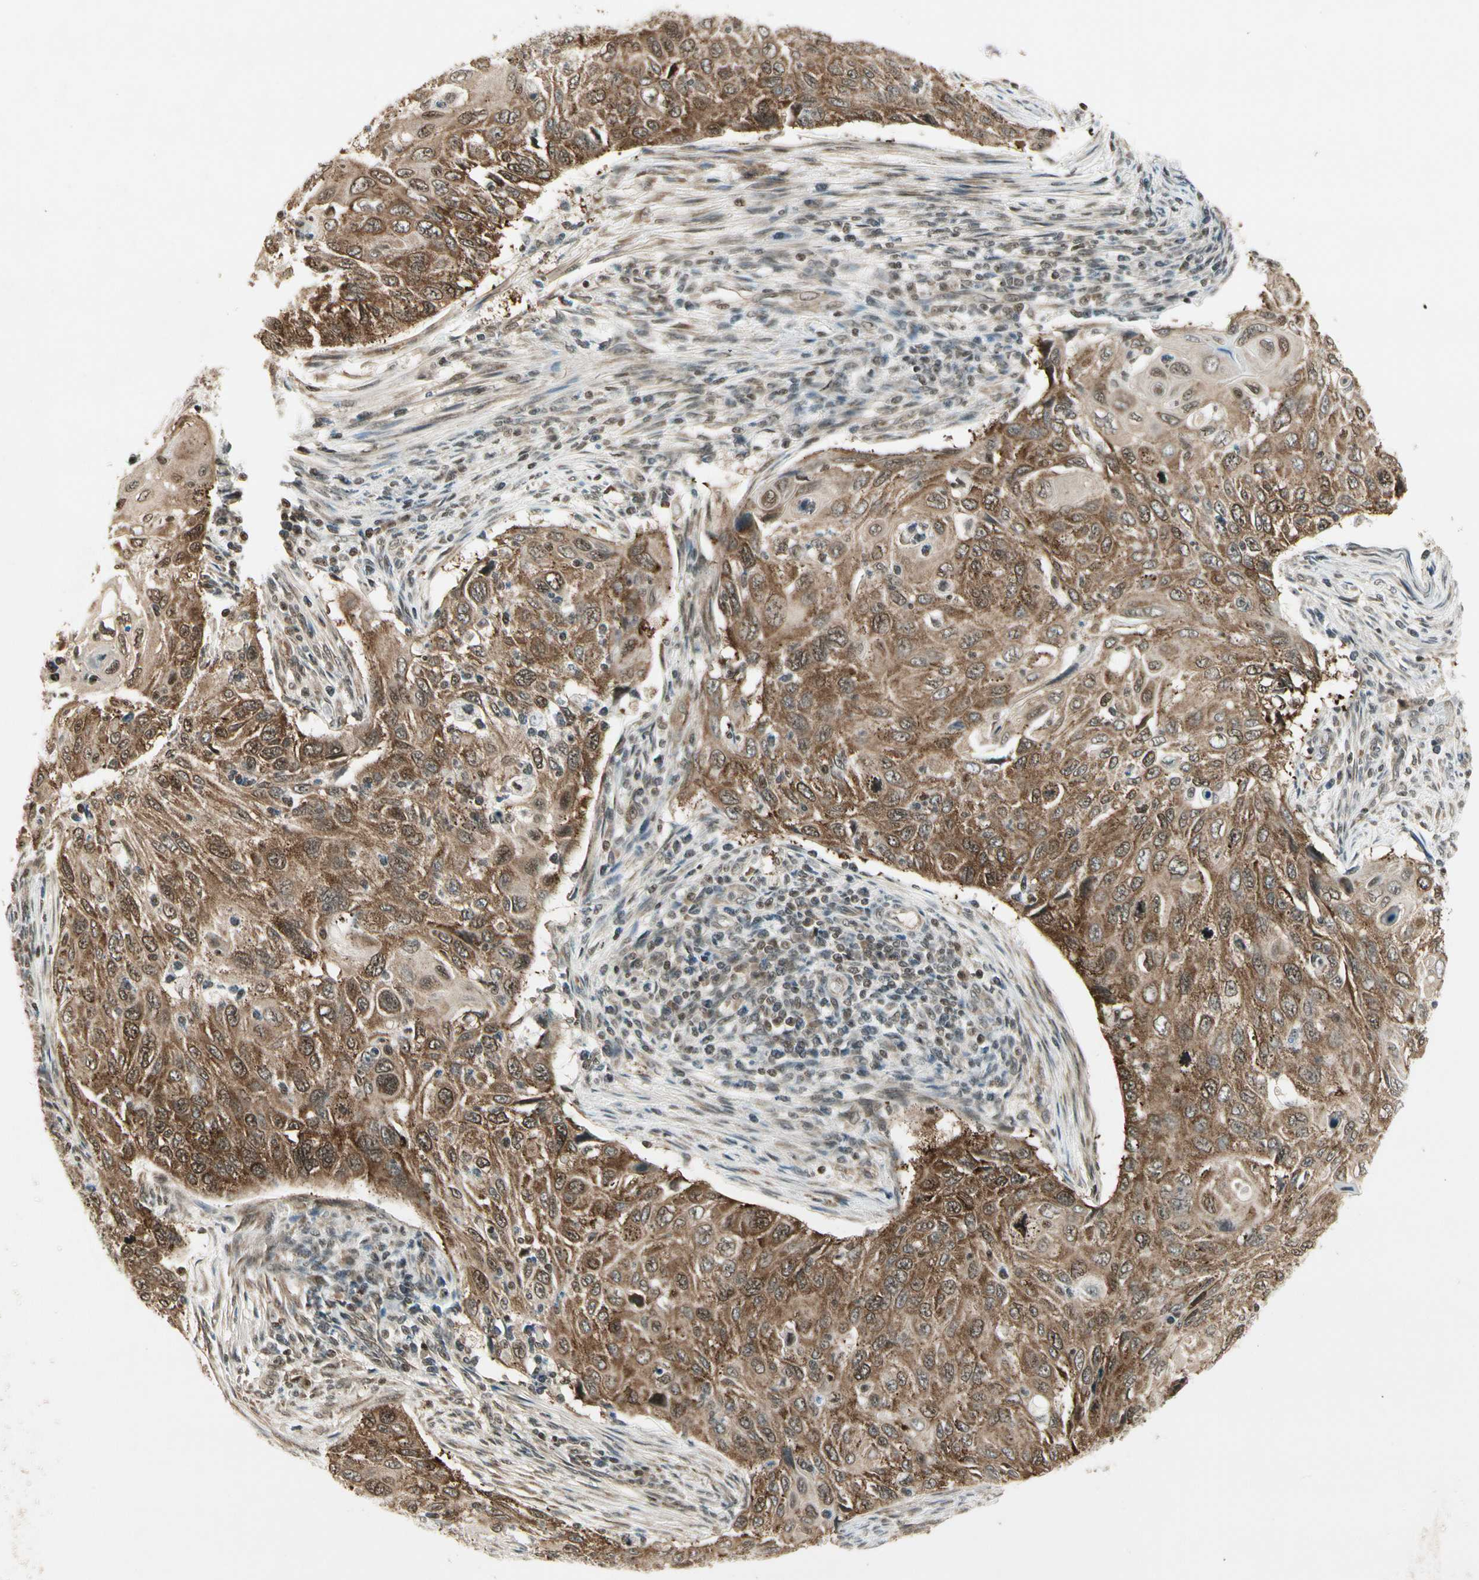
{"staining": {"intensity": "moderate", "quantity": "25%-75%", "location": "cytoplasmic/membranous"}, "tissue": "cervical cancer", "cell_type": "Tumor cells", "image_type": "cancer", "snomed": [{"axis": "morphology", "description": "Squamous cell carcinoma, NOS"}, {"axis": "topography", "description": "Cervix"}], "caption": "There is medium levels of moderate cytoplasmic/membranous staining in tumor cells of squamous cell carcinoma (cervical), as demonstrated by immunohistochemical staining (brown color).", "gene": "SMN2", "patient": {"sex": "female", "age": 70}}